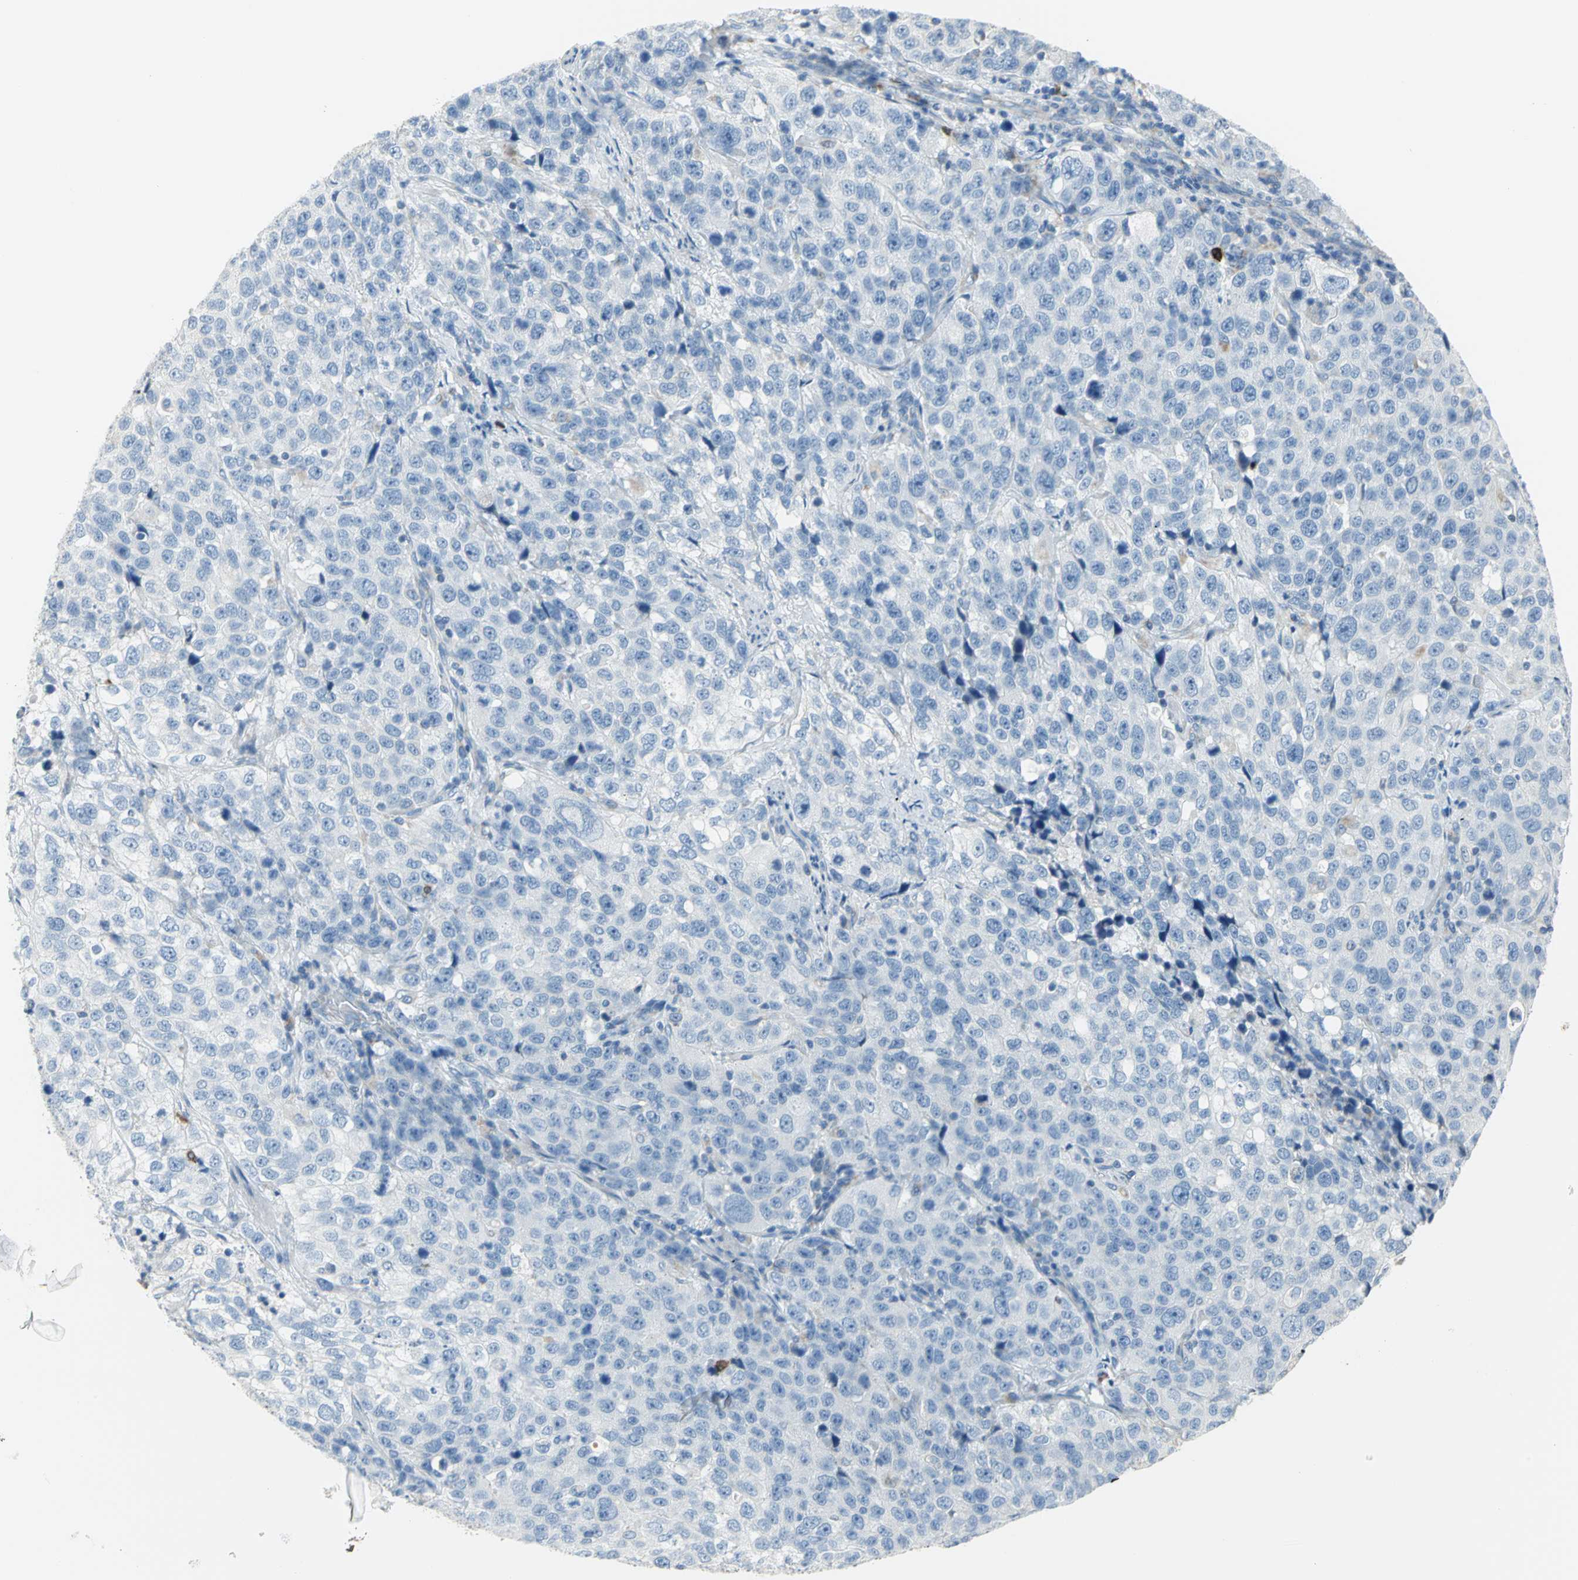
{"staining": {"intensity": "negative", "quantity": "none", "location": "none"}, "tissue": "stomach cancer", "cell_type": "Tumor cells", "image_type": "cancer", "snomed": [{"axis": "morphology", "description": "Normal tissue, NOS"}, {"axis": "morphology", "description": "Adenocarcinoma, NOS"}, {"axis": "topography", "description": "Stomach"}], "caption": "Human stomach adenocarcinoma stained for a protein using immunohistochemistry (IHC) exhibits no positivity in tumor cells.", "gene": "ALOX15", "patient": {"sex": "male", "age": 48}}